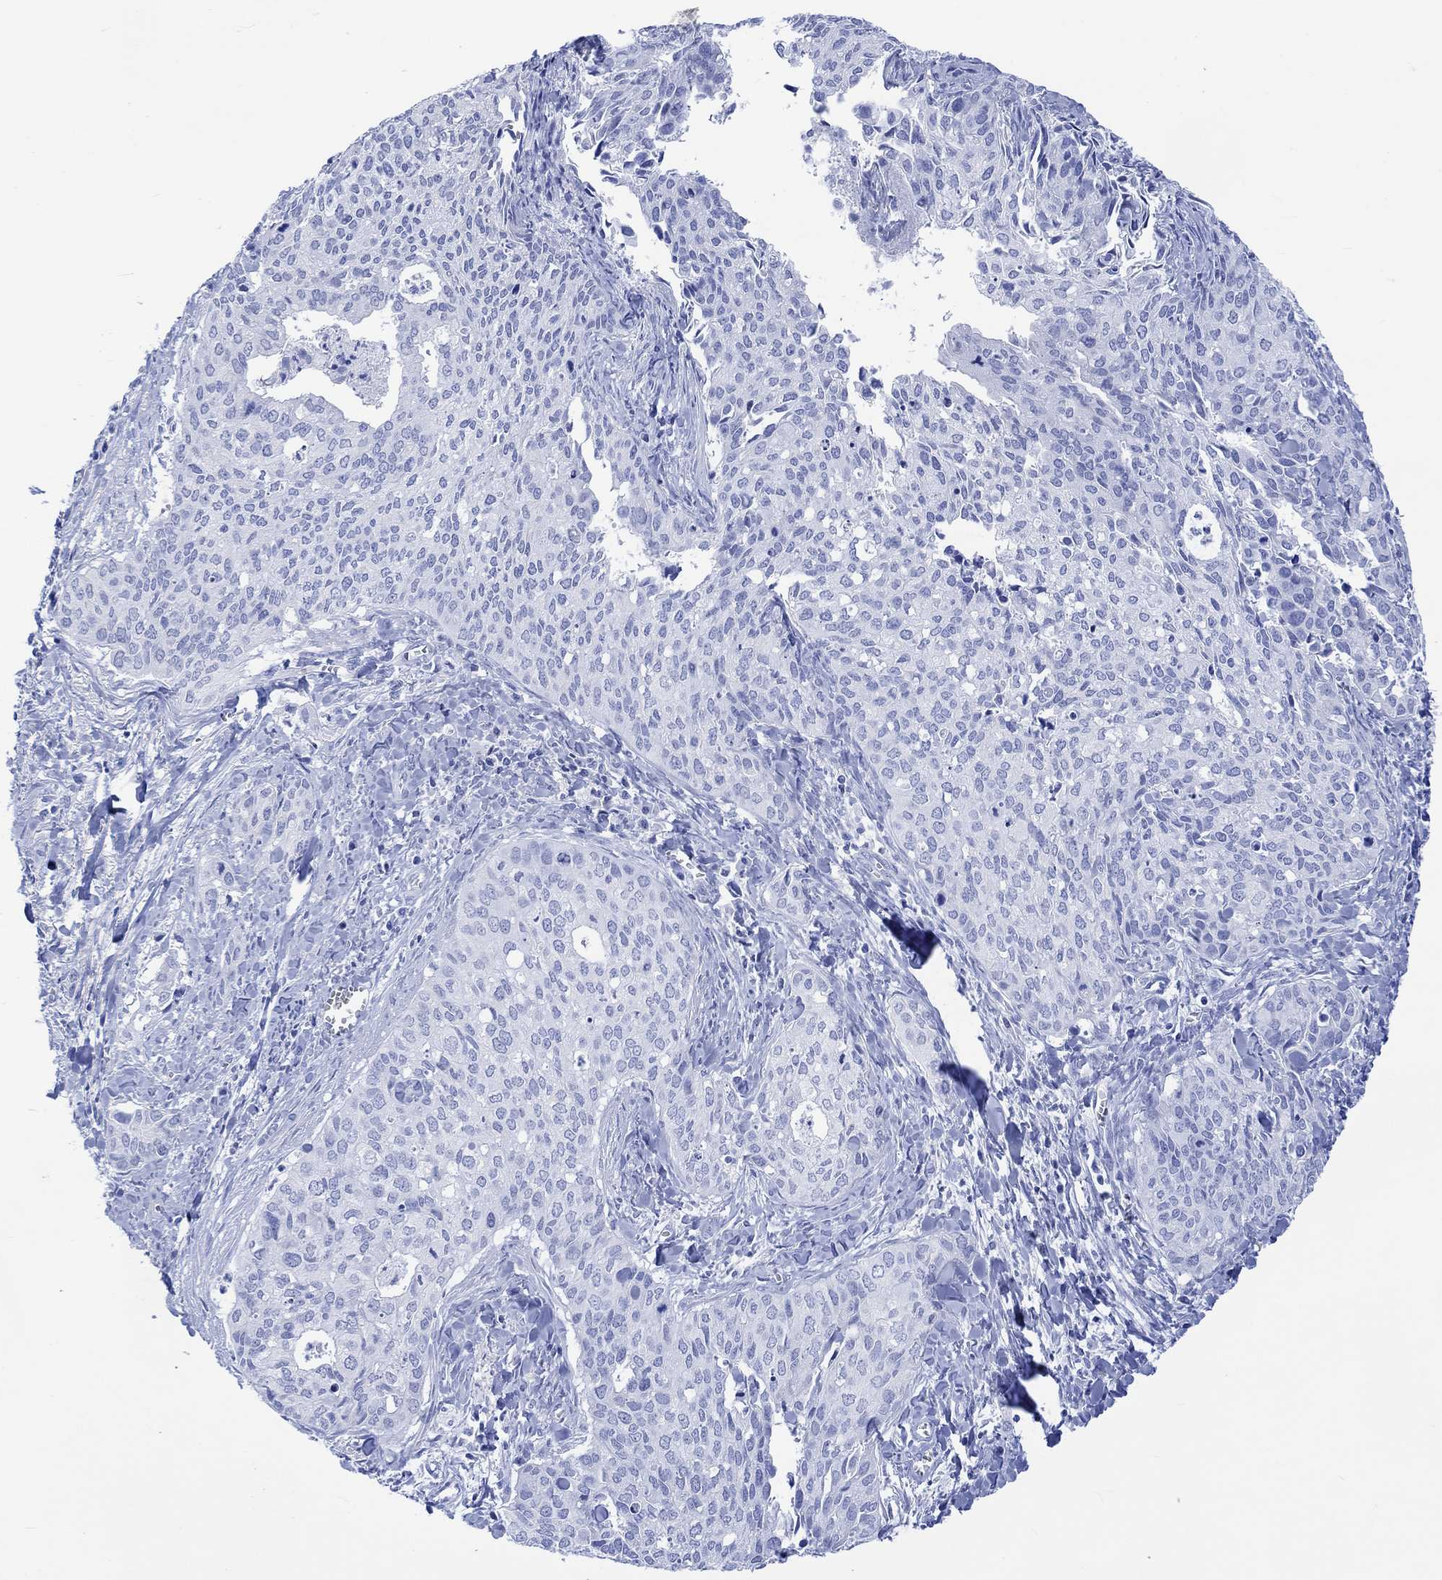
{"staining": {"intensity": "negative", "quantity": "none", "location": "none"}, "tissue": "cervical cancer", "cell_type": "Tumor cells", "image_type": "cancer", "snomed": [{"axis": "morphology", "description": "Squamous cell carcinoma, NOS"}, {"axis": "topography", "description": "Cervix"}], "caption": "DAB (3,3'-diaminobenzidine) immunohistochemical staining of squamous cell carcinoma (cervical) exhibits no significant expression in tumor cells.", "gene": "CELF4", "patient": {"sex": "female", "age": 29}}